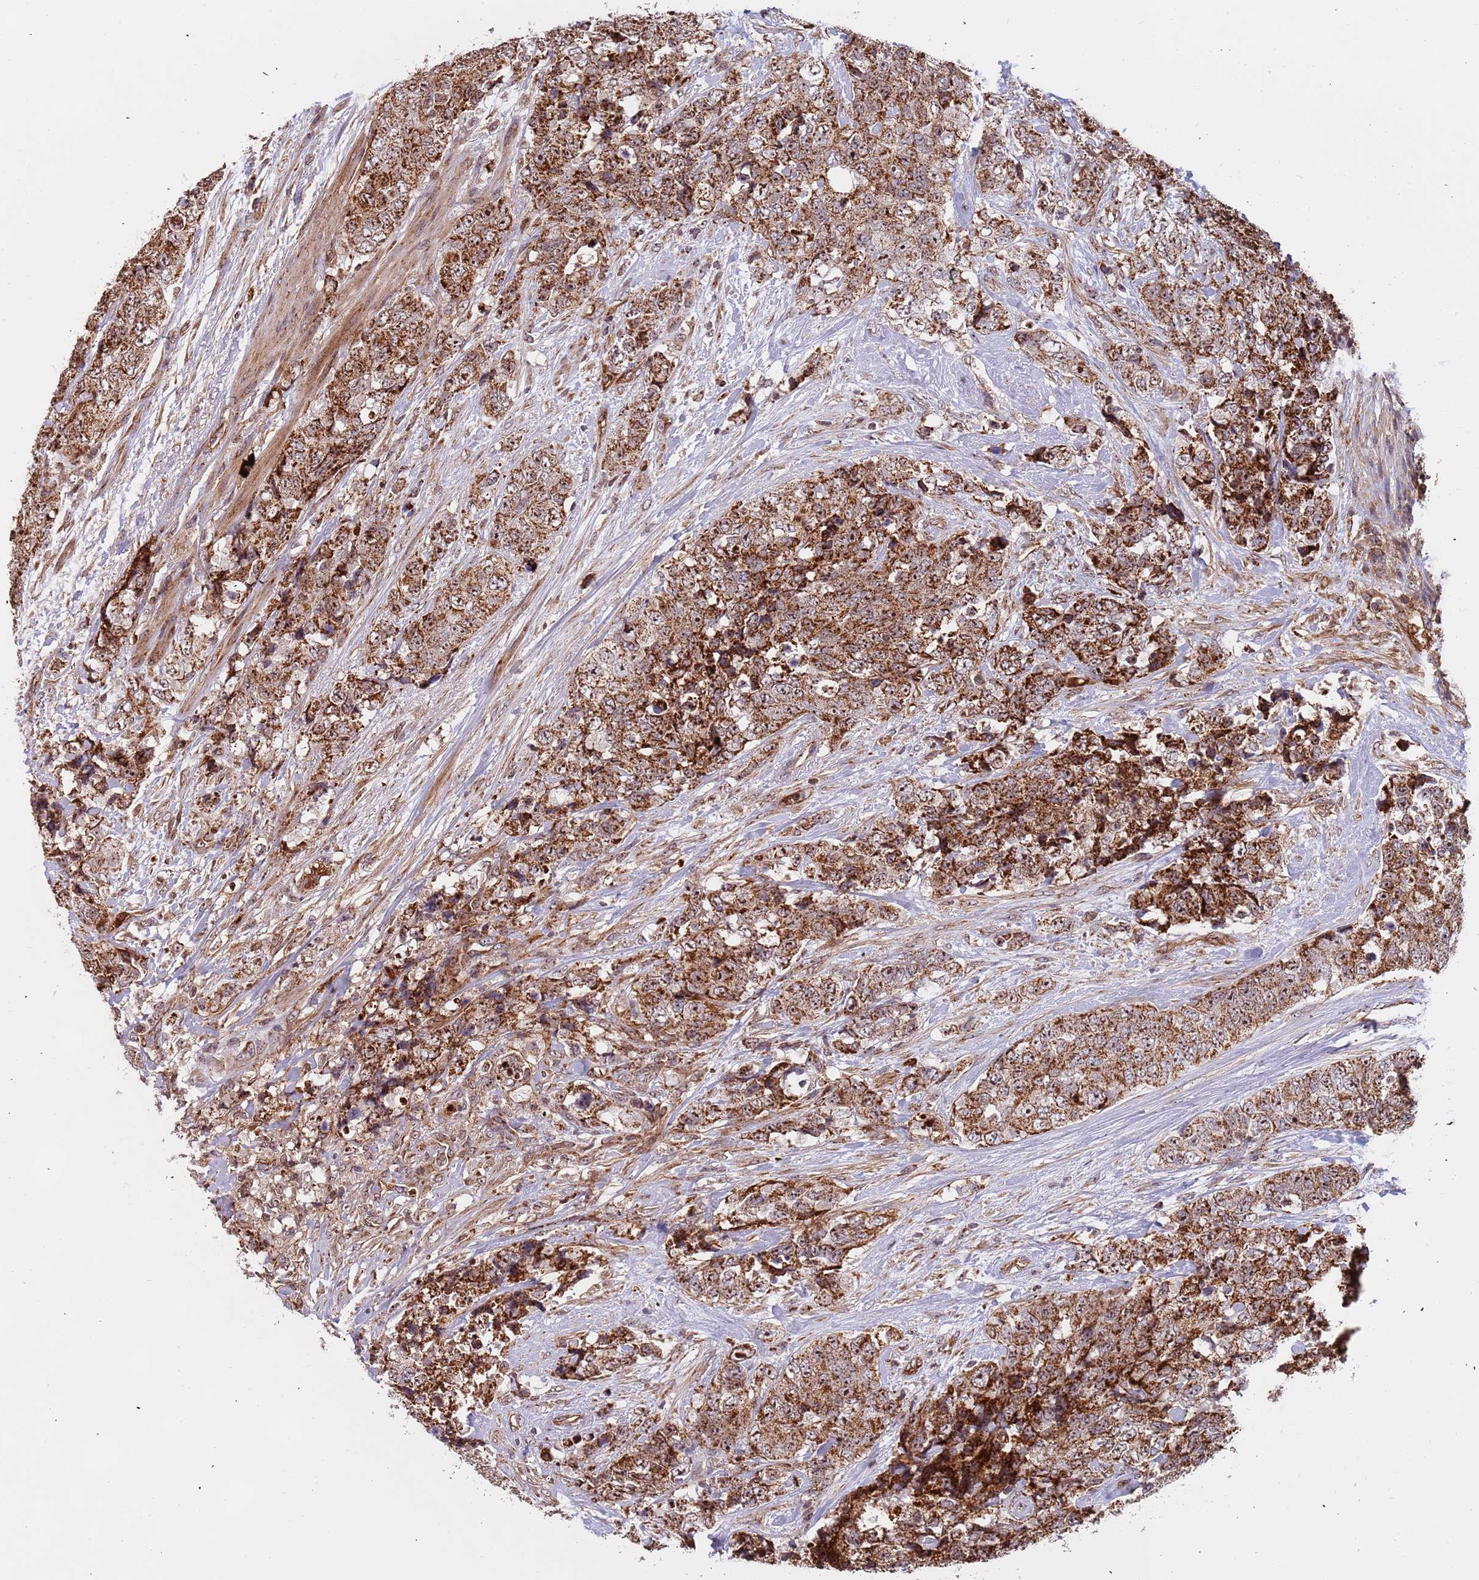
{"staining": {"intensity": "moderate", "quantity": ">75%", "location": "cytoplasmic/membranous"}, "tissue": "urothelial cancer", "cell_type": "Tumor cells", "image_type": "cancer", "snomed": [{"axis": "morphology", "description": "Urothelial carcinoma, High grade"}, {"axis": "topography", "description": "Urinary bladder"}], "caption": "Tumor cells reveal medium levels of moderate cytoplasmic/membranous expression in about >75% of cells in human high-grade urothelial carcinoma.", "gene": "DCHS1", "patient": {"sex": "female", "age": 78}}